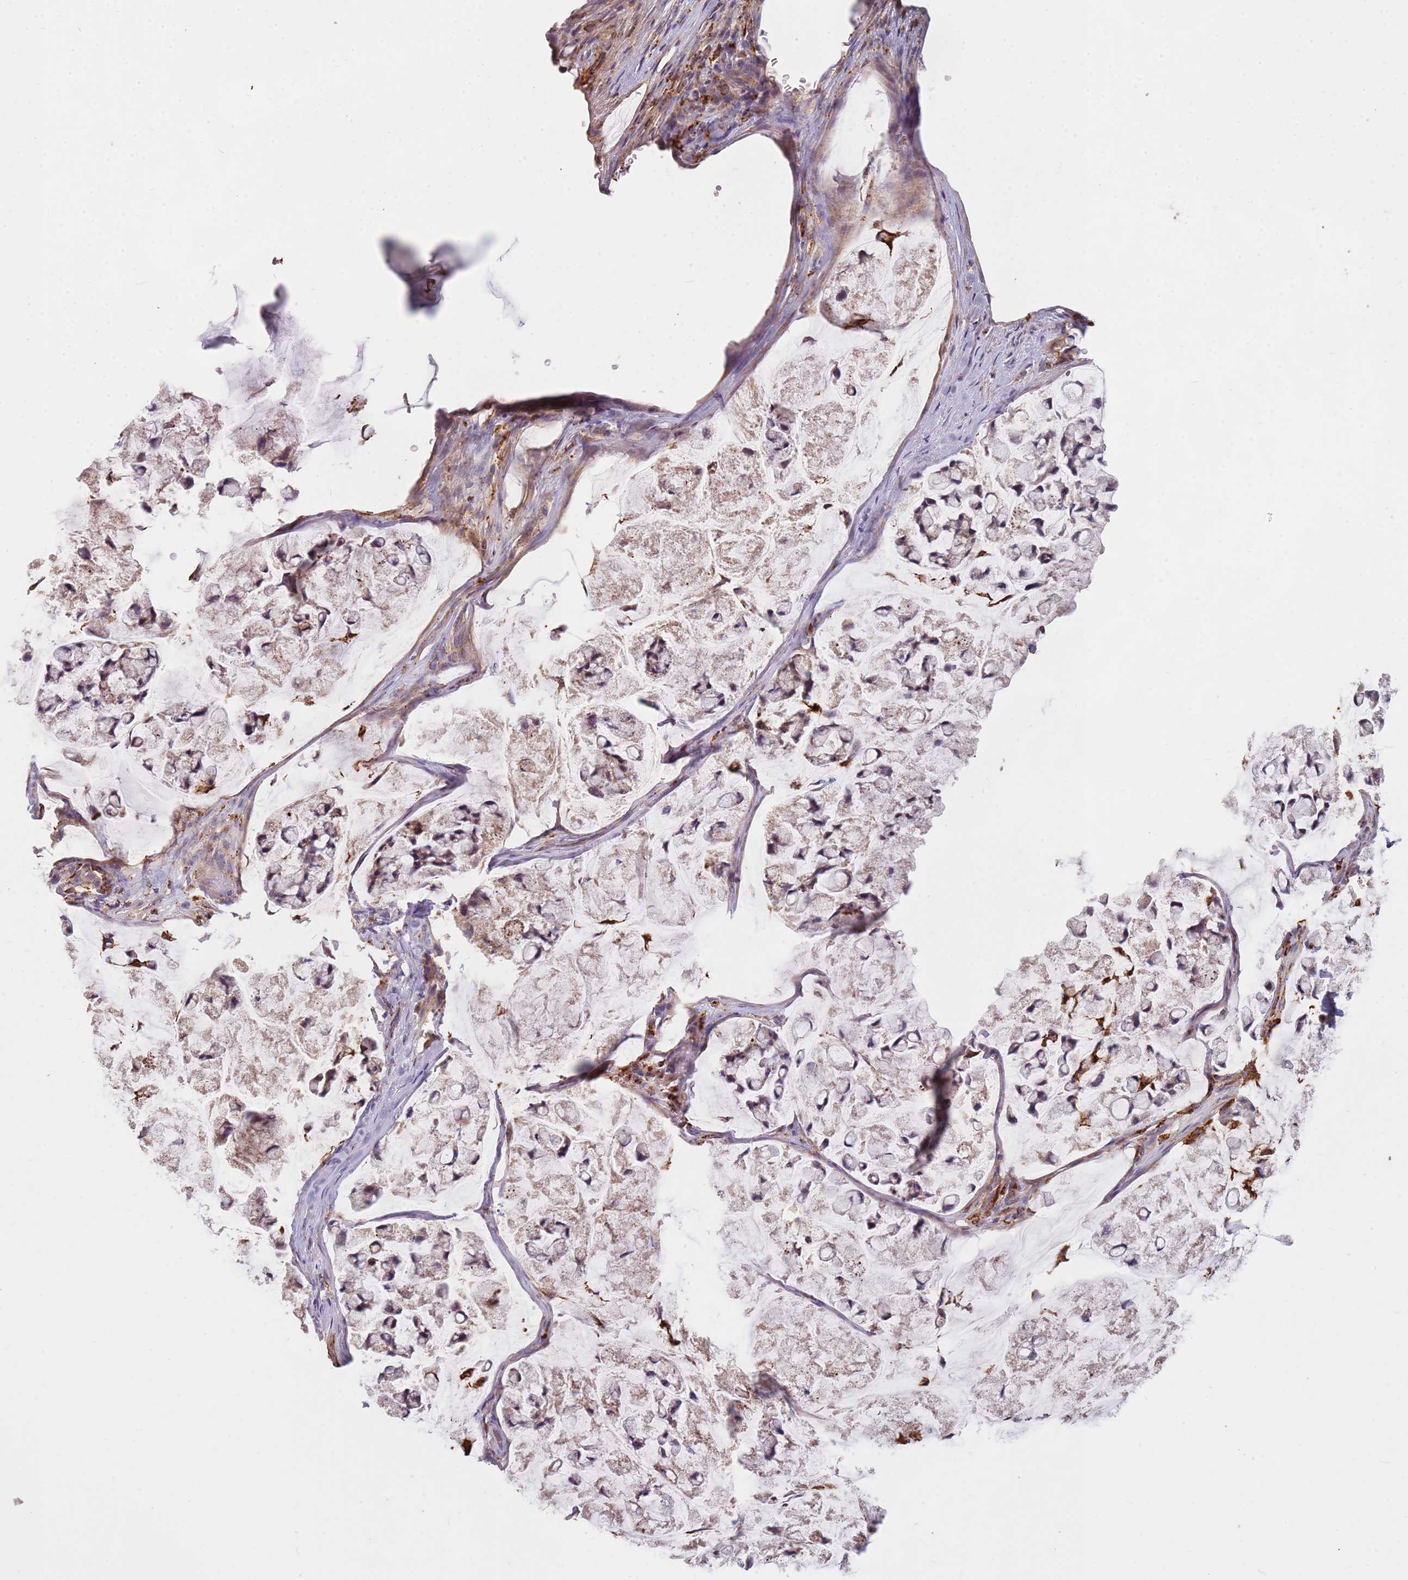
{"staining": {"intensity": "moderate", "quantity": "25%-75%", "location": "cytoplasmic/membranous"}, "tissue": "stomach cancer", "cell_type": "Tumor cells", "image_type": "cancer", "snomed": [{"axis": "morphology", "description": "Adenocarcinoma, NOS"}, {"axis": "topography", "description": "Stomach, lower"}], "caption": "The image shows immunohistochemical staining of stomach cancer (adenocarcinoma). There is moderate cytoplasmic/membranous expression is present in about 25%-75% of tumor cells.", "gene": "TMEM229B", "patient": {"sex": "male", "age": 67}}